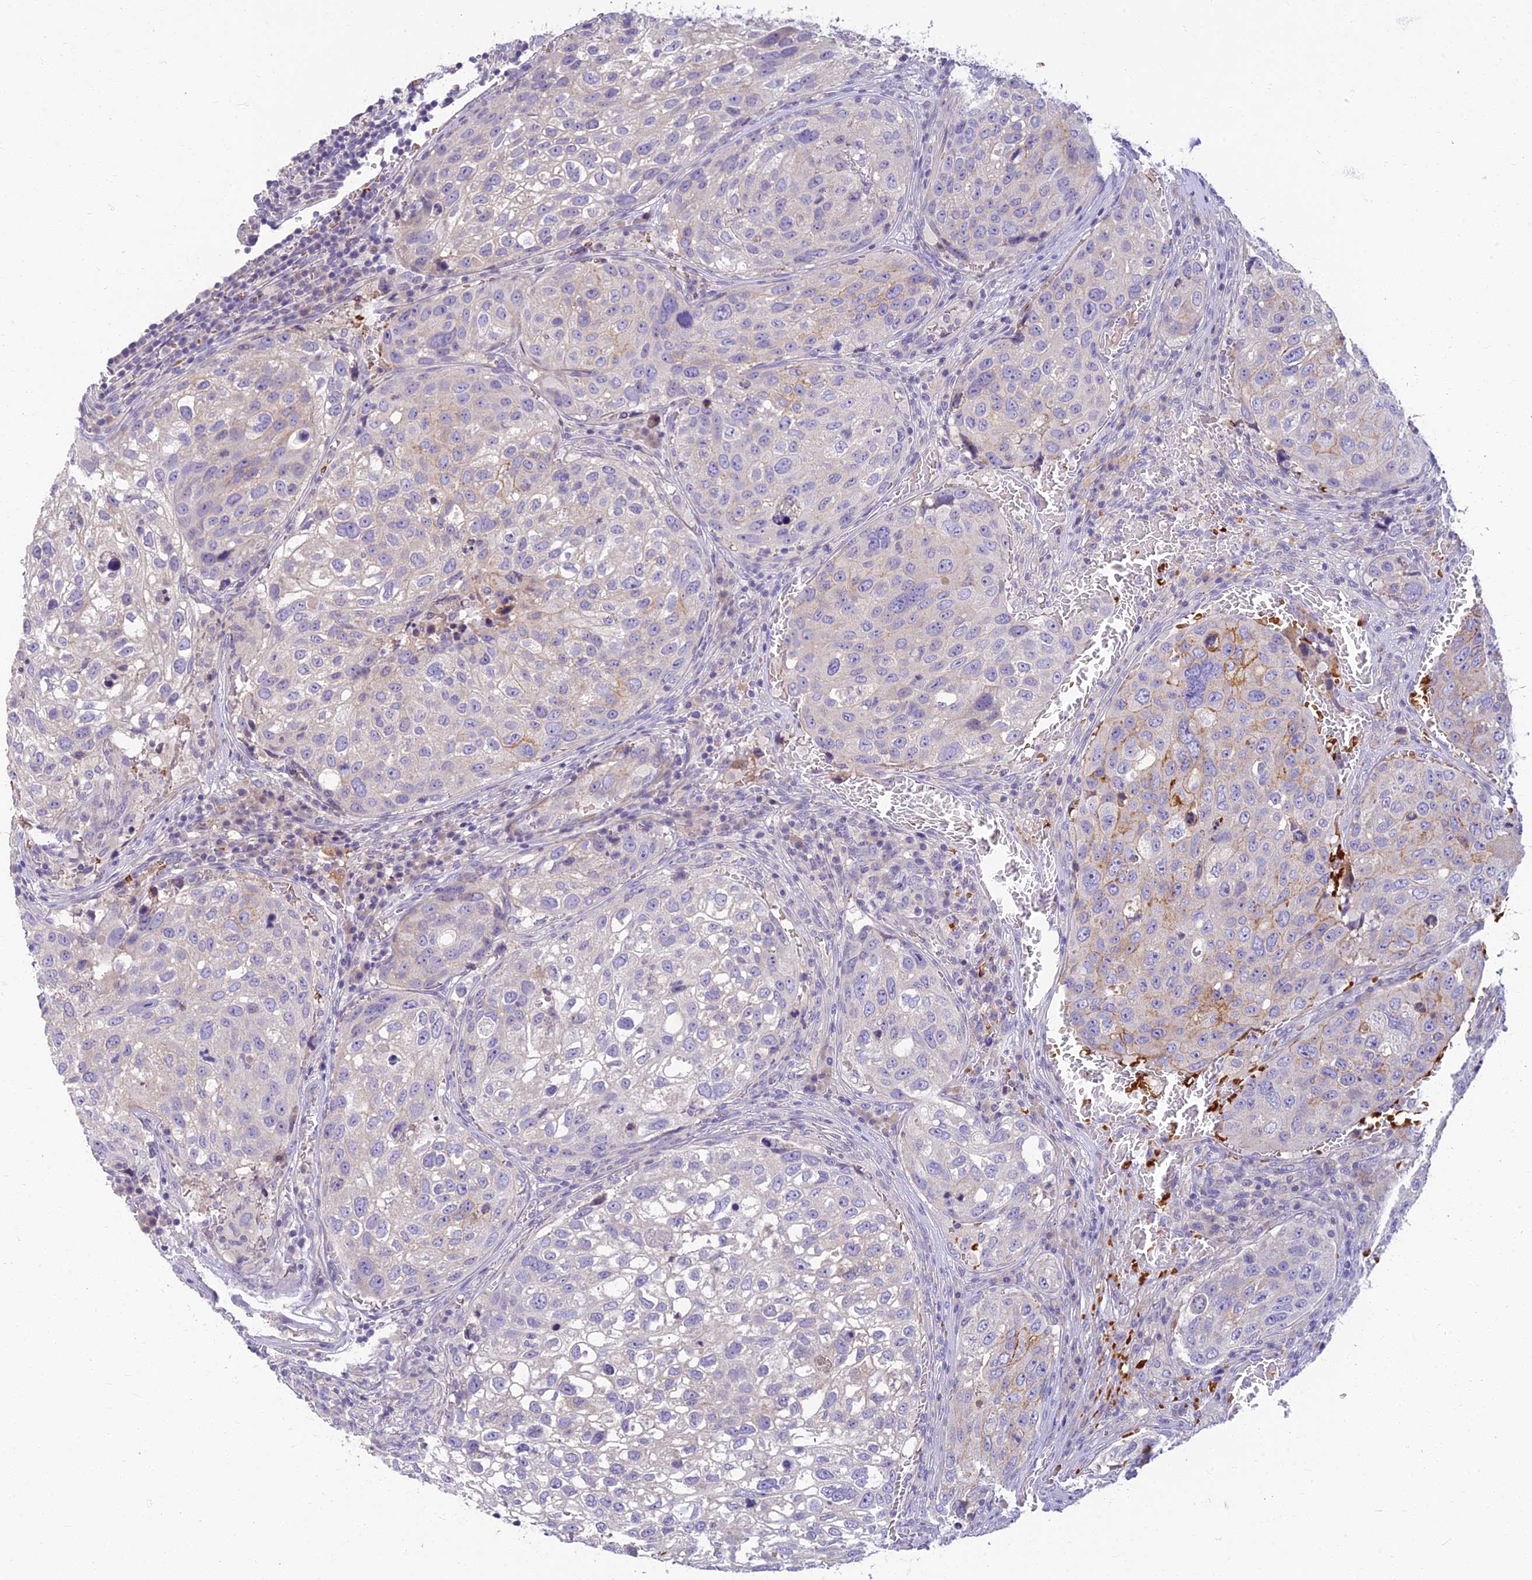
{"staining": {"intensity": "weak", "quantity": "<25%", "location": "cytoplasmic/membranous"}, "tissue": "urothelial cancer", "cell_type": "Tumor cells", "image_type": "cancer", "snomed": [{"axis": "morphology", "description": "Urothelial carcinoma, High grade"}, {"axis": "topography", "description": "Lymph node"}, {"axis": "topography", "description": "Urinary bladder"}], "caption": "Photomicrograph shows no significant protein positivity in tumor cells of urothelial cancer.", "gene": "CLIP4", "patient": {"sex": "male", "age": 51}}